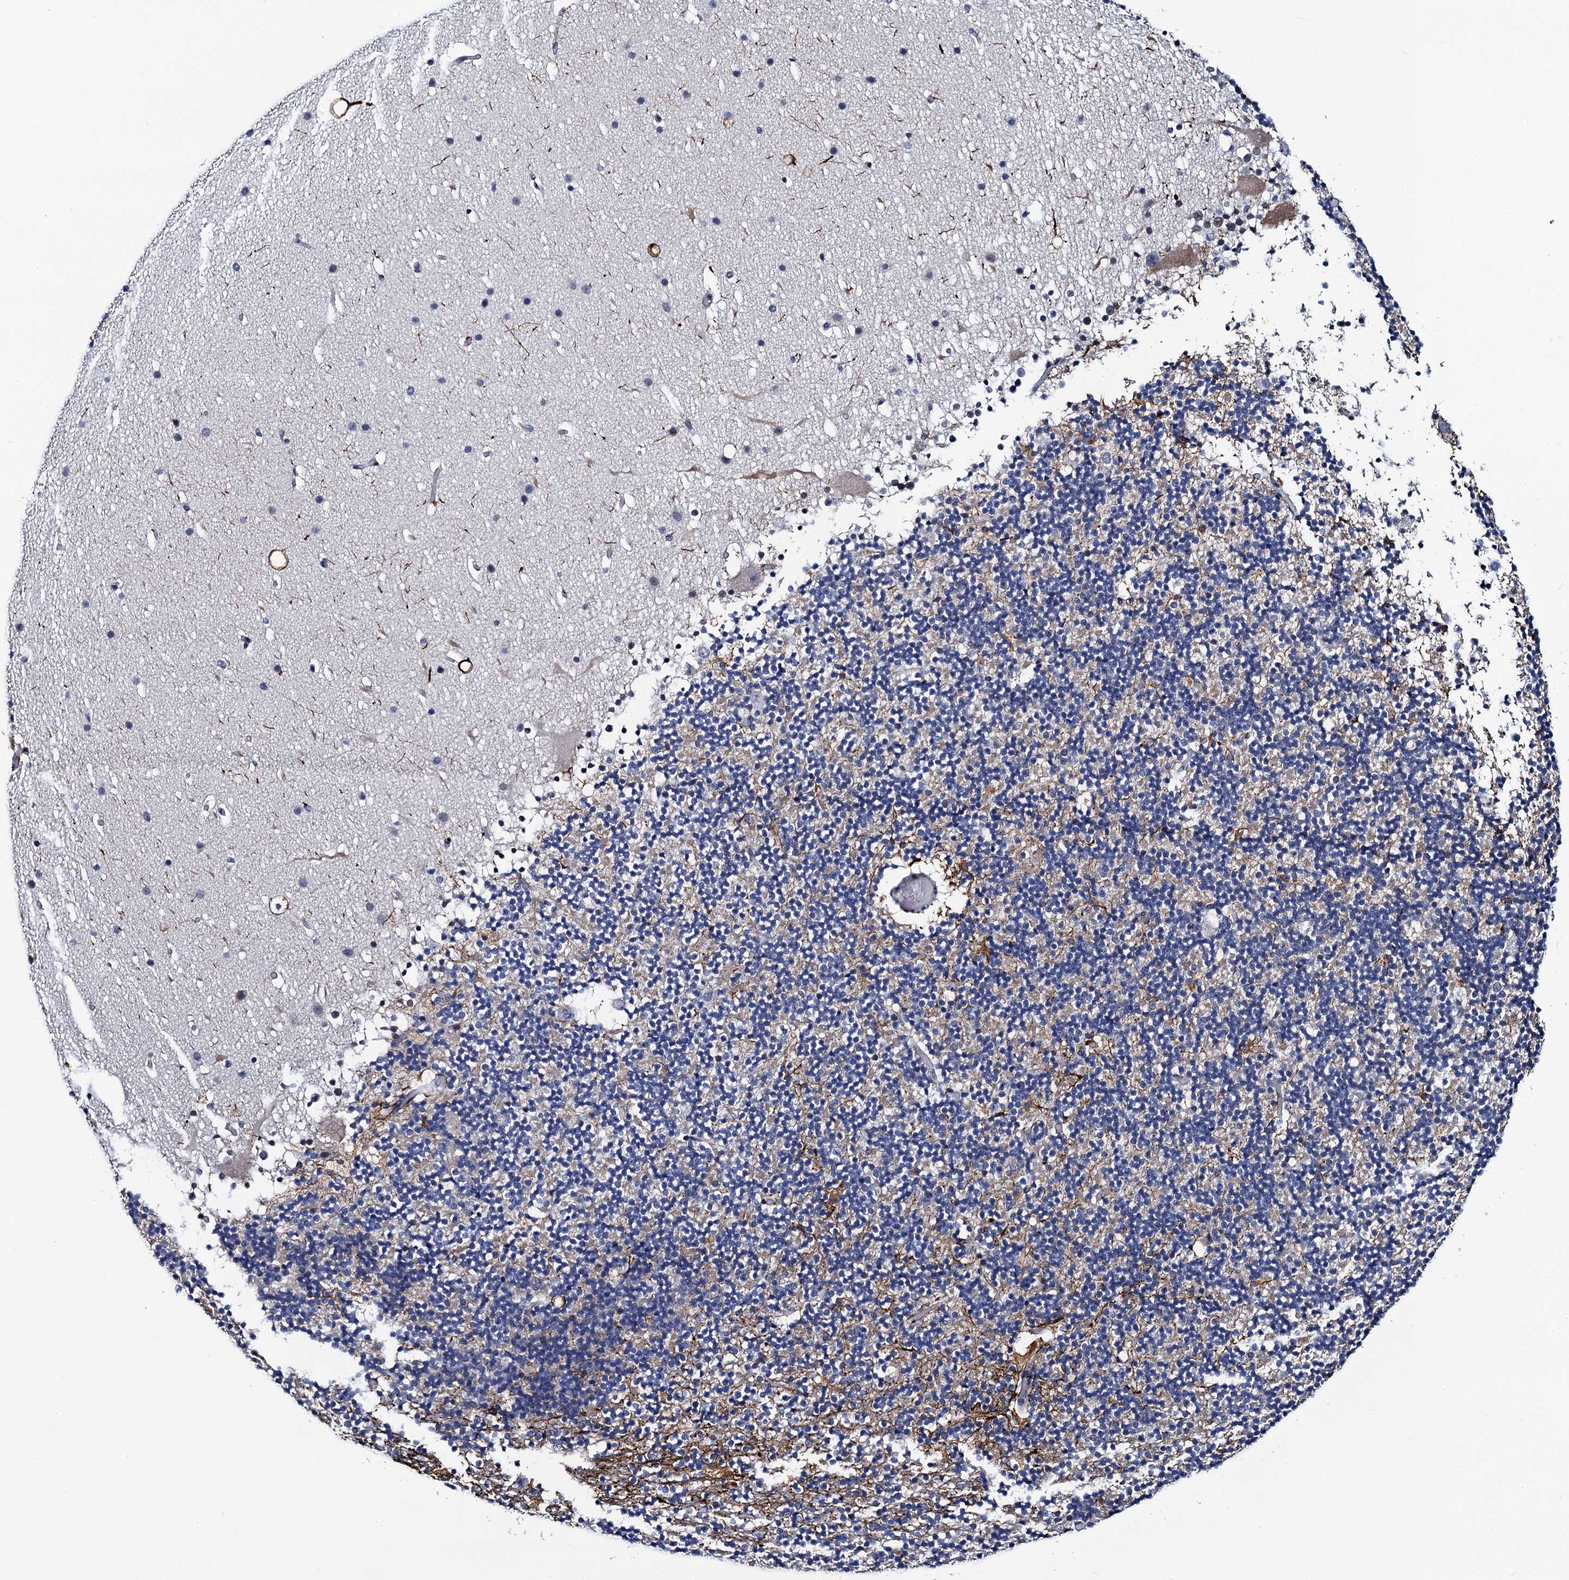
{"staining": {"intensity": "negative", "quantity": "none", "location": "none"}, "tissue": "cerebellum", "cell_type": "Cells in granular layer", "image_type": "normal", "snomed": [{"axis": "morphology", "description": "Normal tissue, NOS"}, {"axis": "topography", "description": "Cerebellum"}], "caption": "This is a image of immunohistochemistry staining of unremarkable cerebellum, which shows no expression in cells in granular layer.", "gene": "C16orf87", "patient": {"sex": "male", "age": 57}}